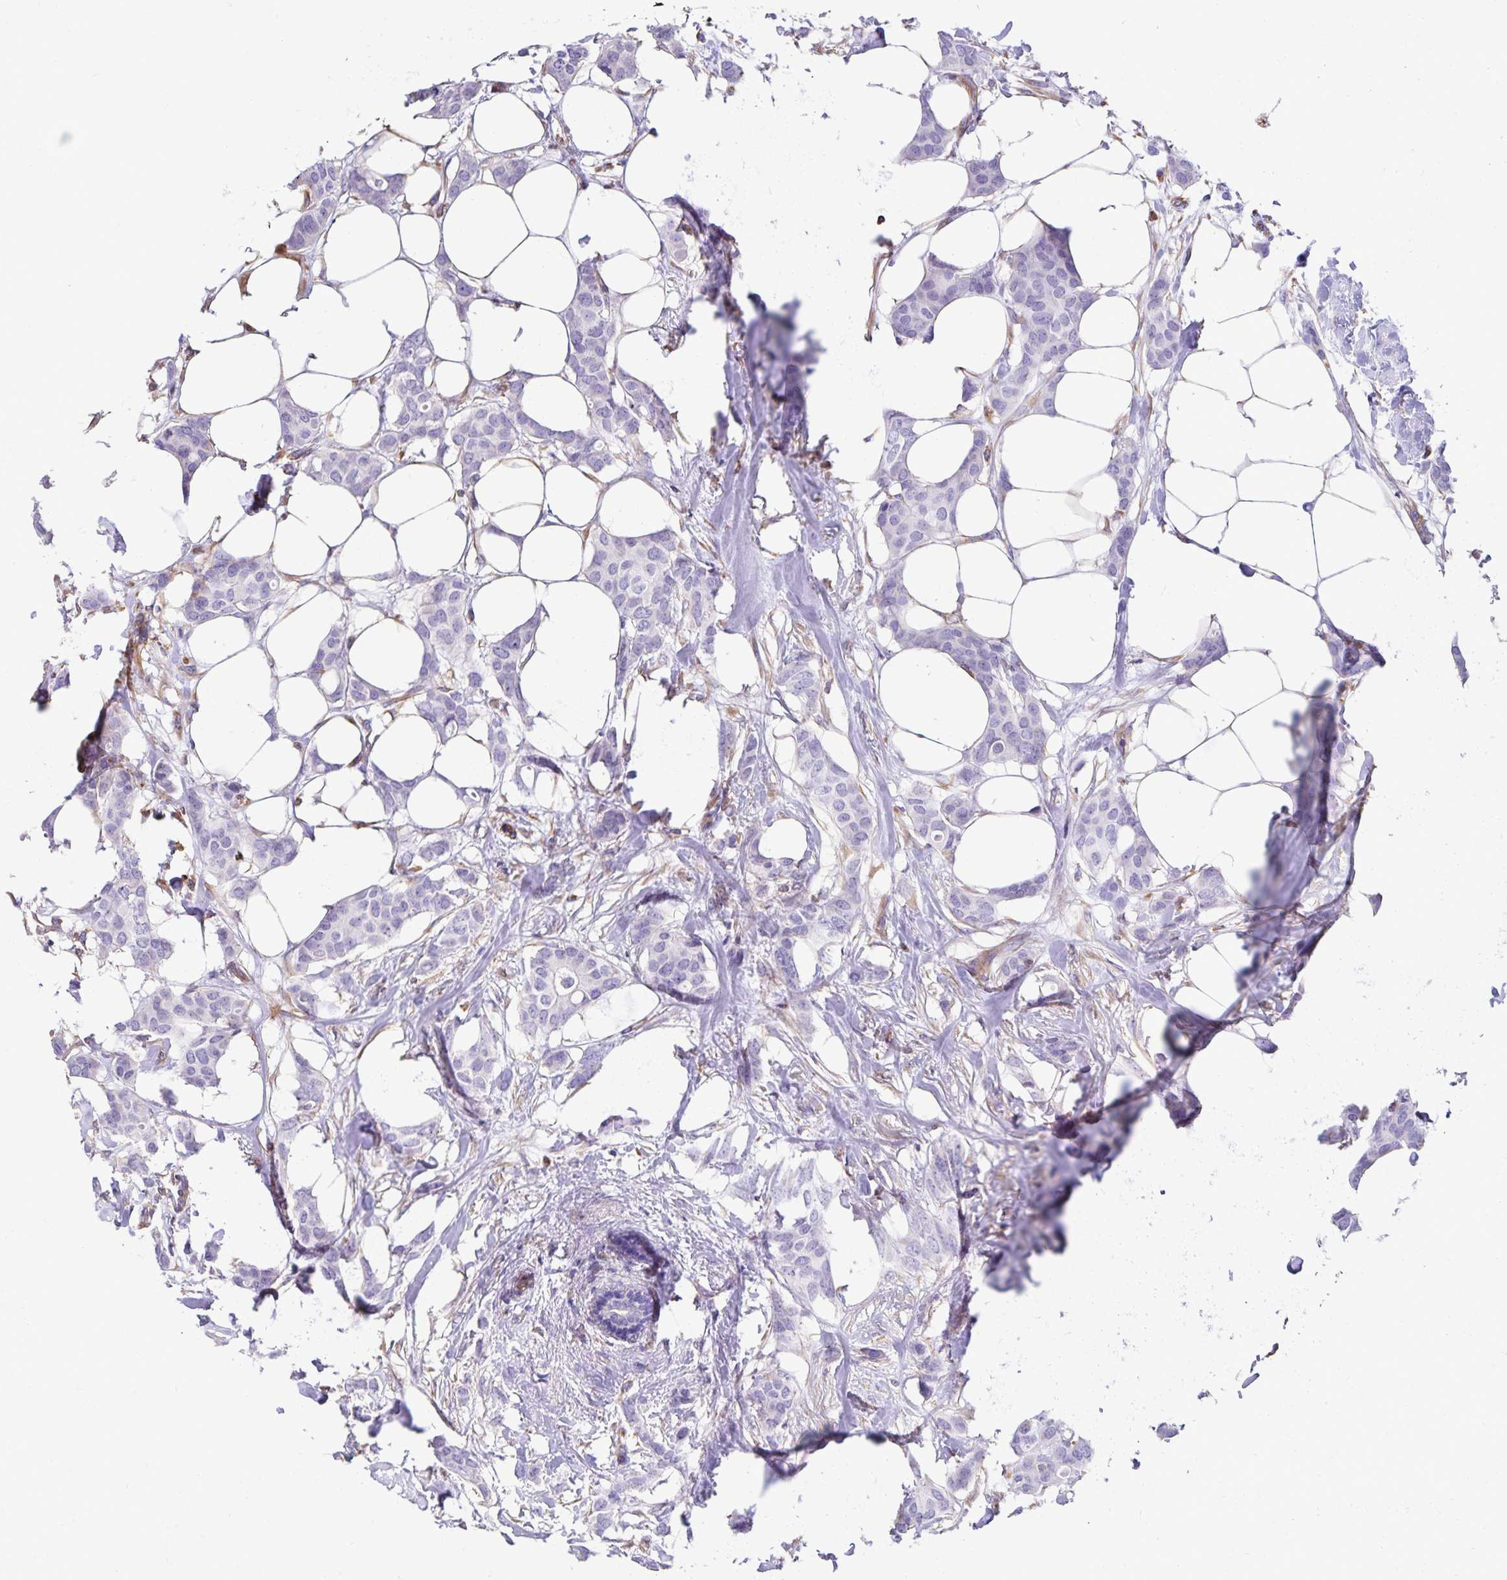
{"staining": {"intensity": "negative", "quantity": "none", "location": "none"}, "tissue": "breast cancer", "cell_type": "Tumor cells", "image_type": "cancer", "snomed": [{"axis": "morphology", "description": "Duct carcinoma"}, {"axis": "topography", "description": "Breast"}], "caption": "Immunohistochemistry of human breast cancer (infiltrating ductal carcinoma) demonstrates no positivity in tumor cells. (DAB IHC visualized using brightfield microscopy, high magnification).", "gene": "TRPV6", "patient": {"sex": "female", "age": 62}}